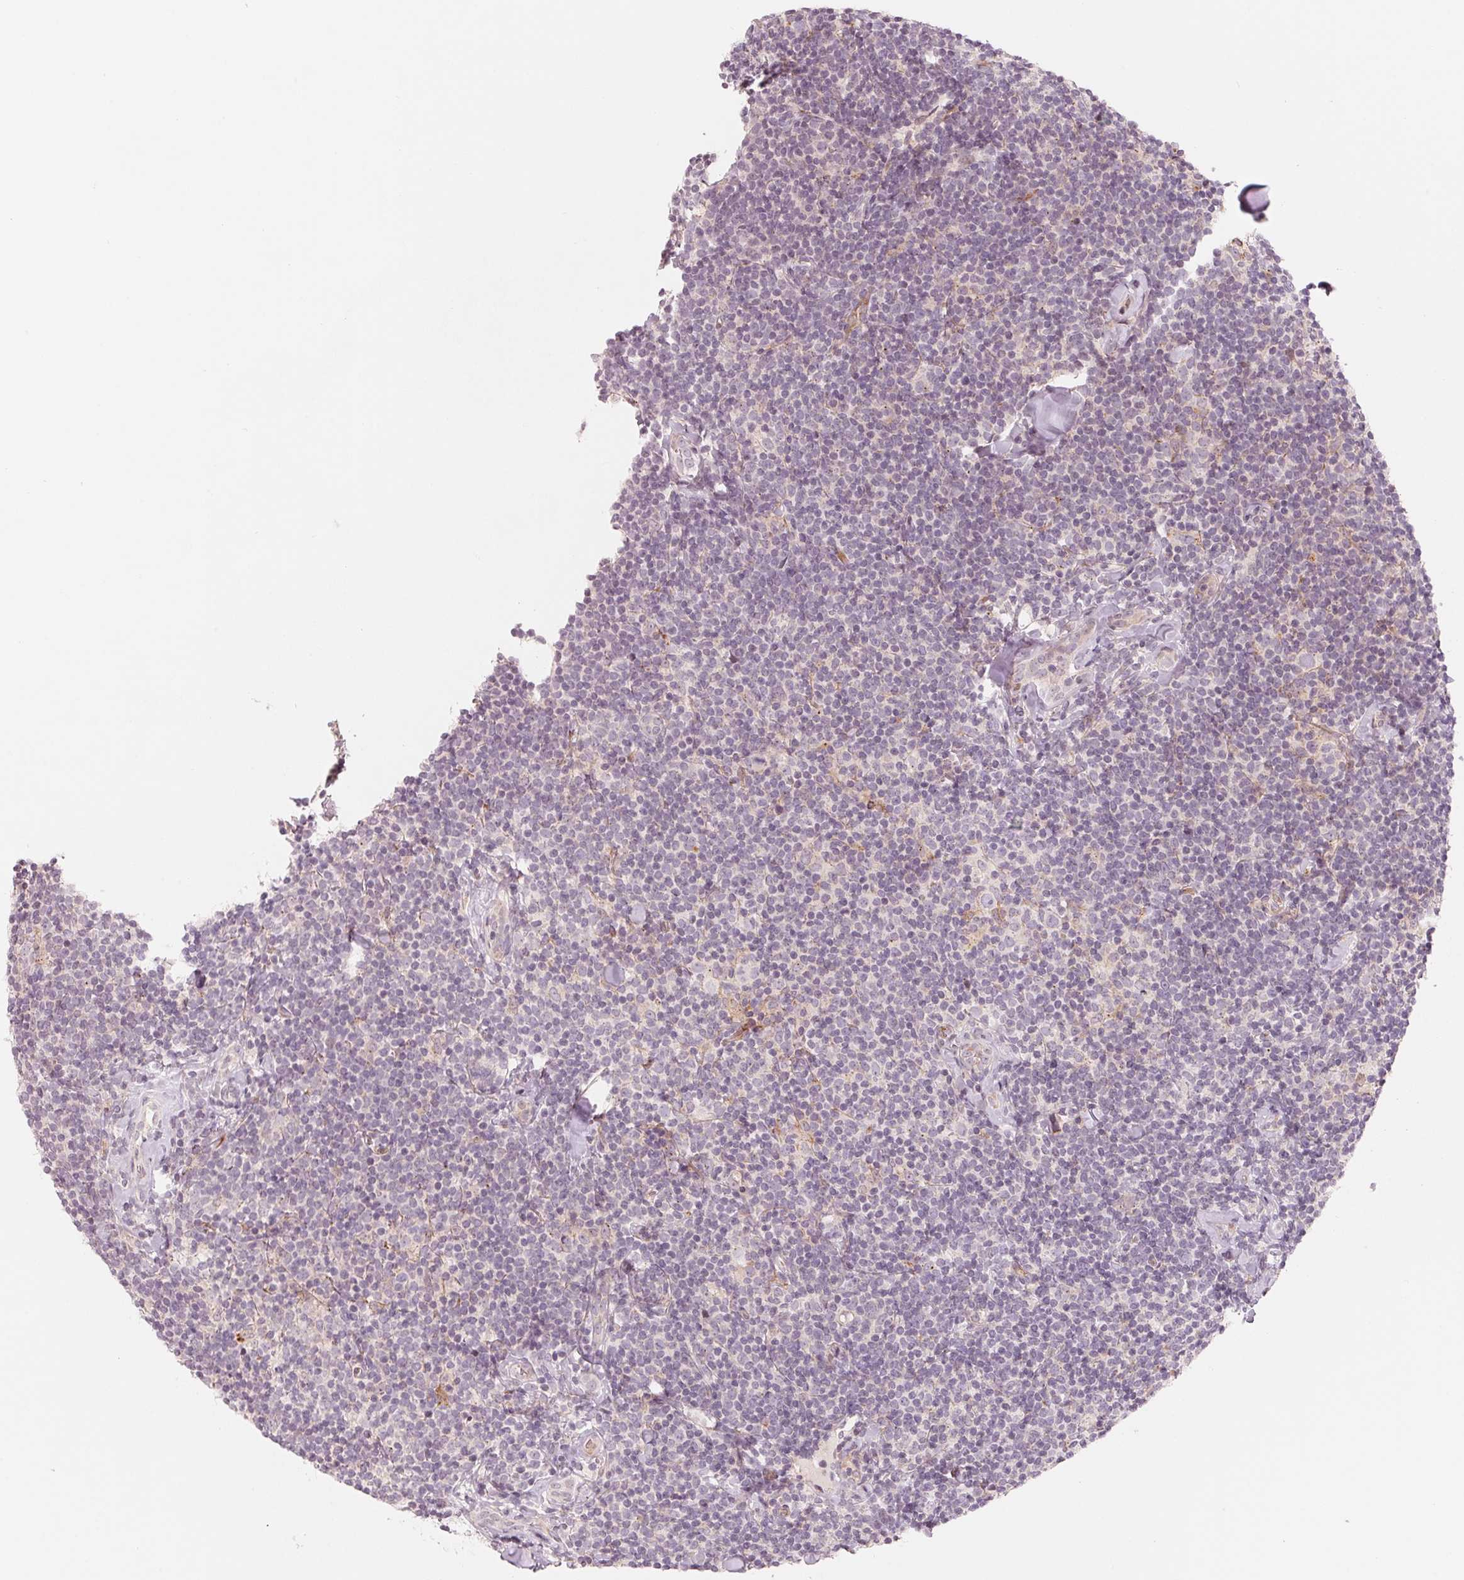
{"staining": {"intensity": "negative", "quantity": "none", "location": "none"}, "tissue": "lymphoma", "cell_type": "Tumor cells", "image_type": "cancer", "snomed": [{"axis": "morphology", "description": "Malignant lymphoma, non-Hodgkin's type, Low grade"}, {"axis": "topography", "description": "Lymph node"}], "caption": "Immunohistochemical staining of human lymphoma reveals no significant positivity in tumor cells.", "gene": "SLC17A4", "patient": {"sex": "female", "age": 56}}